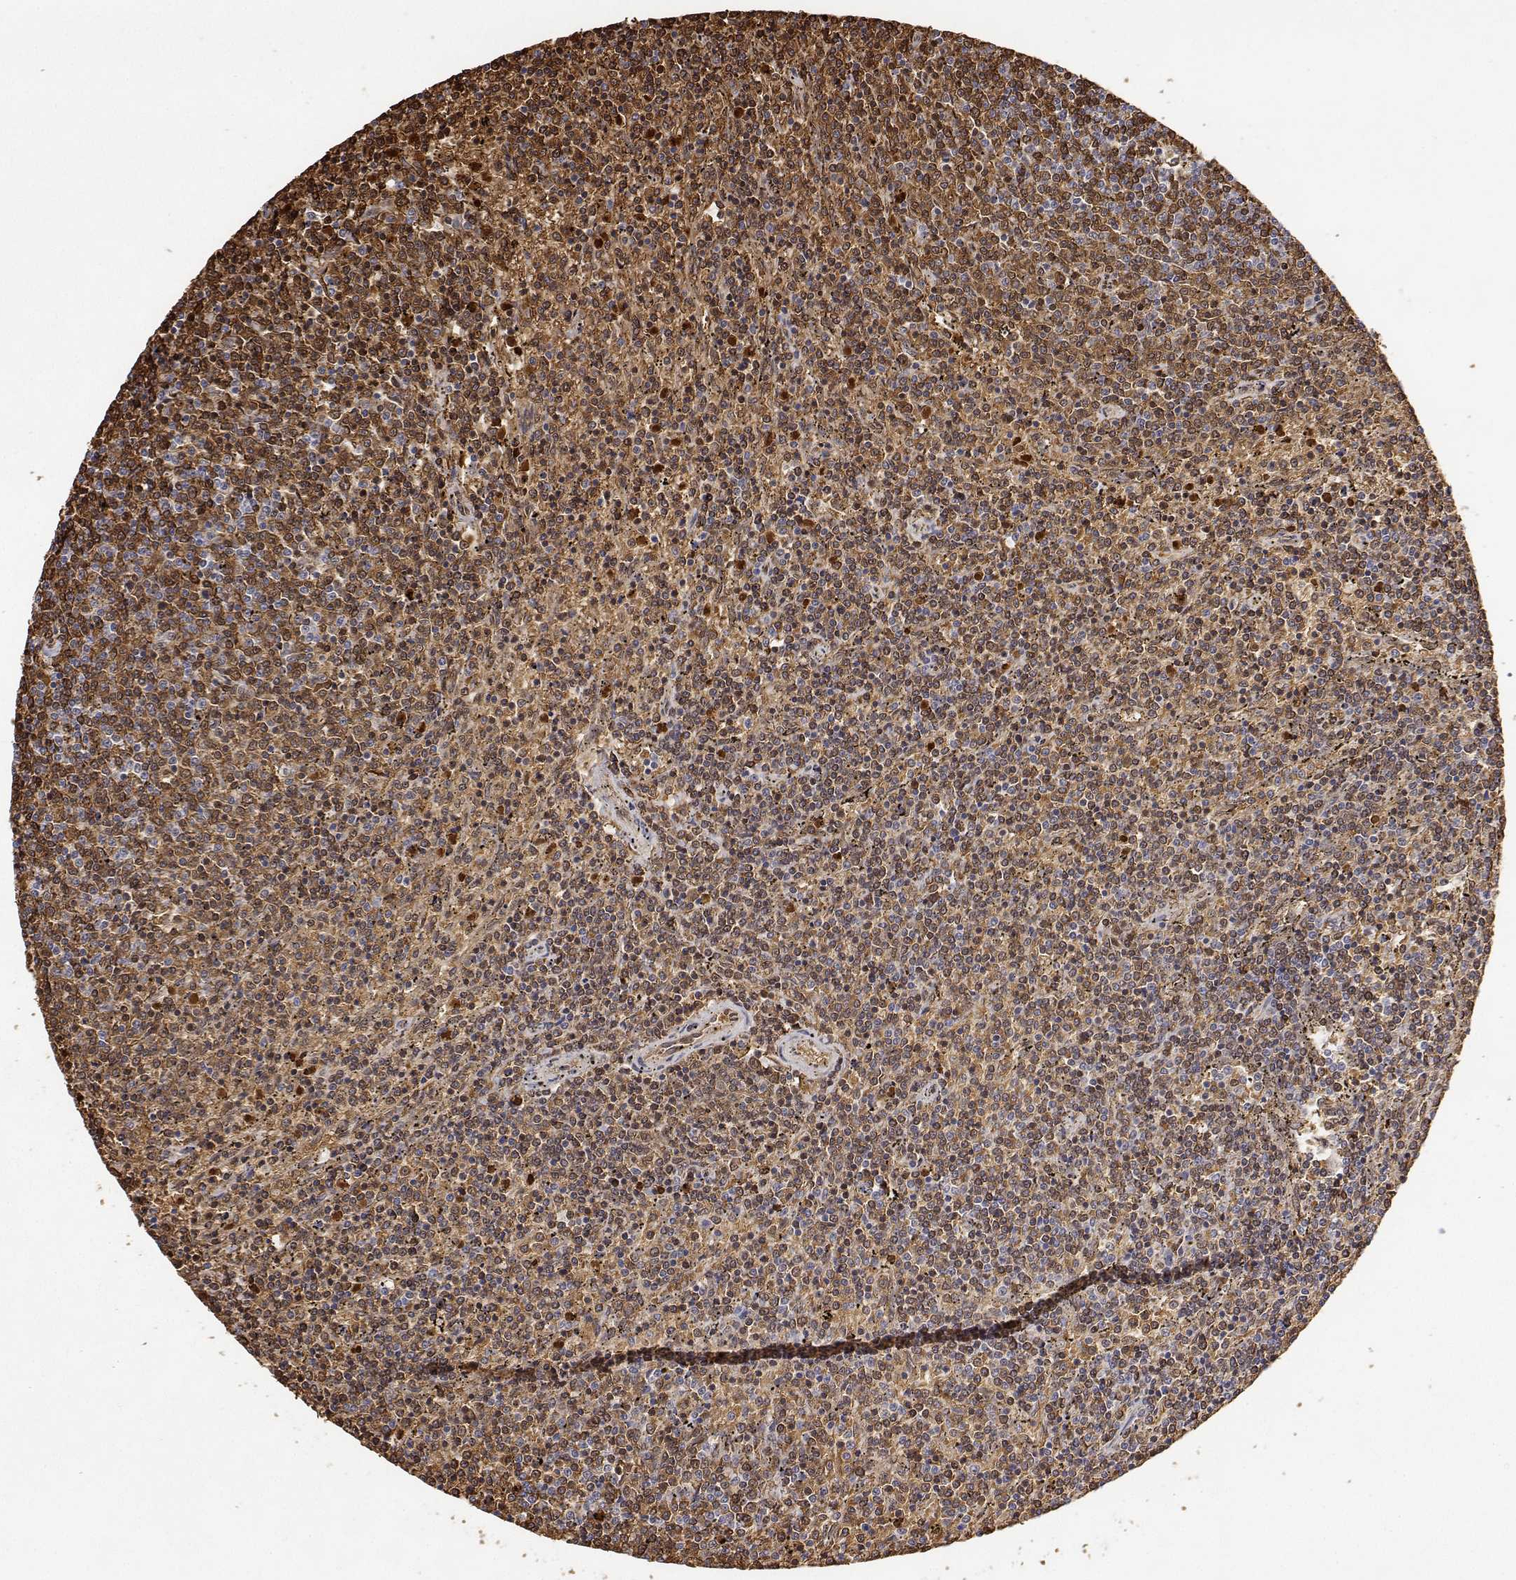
{"staining": {"intensity": "moderate", "quantity": ">75%", "location": "cytoplasmic/membranous,nuclear"}, "tissue": "lymphoma", "cell_type": "Tumor cells", "image_type": "cancer", "snomed": [{"axis": "morphology", "description": "Malignant lymphoma, non-Hodgkin's type, Low grade"}, {"axis": "topography", "description": "Spleen"}], "caption": "IHC (DAB) staining of low-grade malignant lymphoma, non-Hodgkin's type displays moderate cytoplasmic/membranous and nuclear protein positivity in approximately >75% of tumor cells.", "gene": "ADAR", "patient": {"sex": "female", "age": 50}}